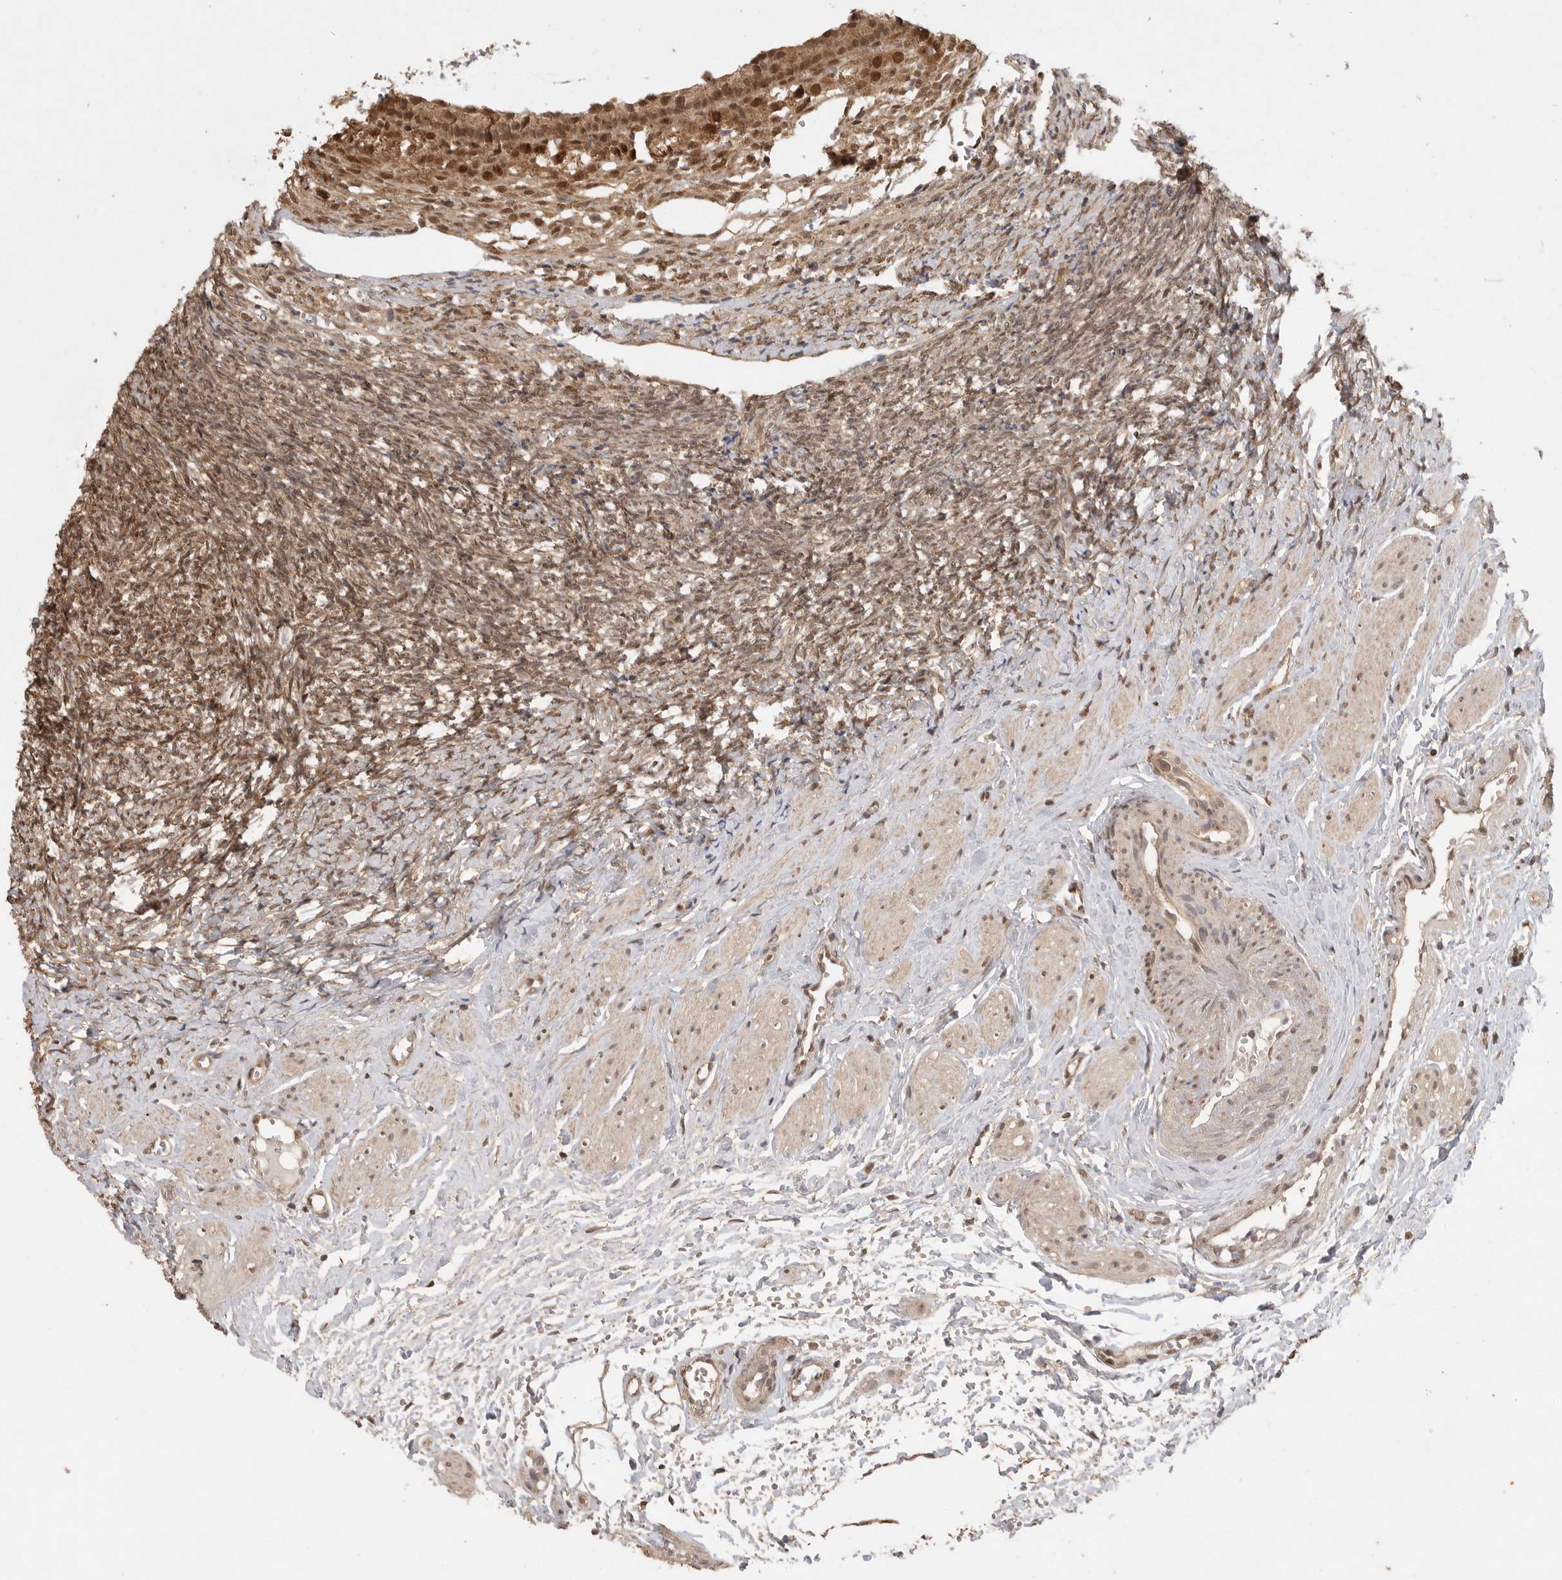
{"staining": {"intensity": "moderate", "quantity": ">75%", "location": "cytoplasmic/membranous,nuclear"}, "tissue": "ovary", "cell_type": "Ovarian stroma cells", "image_type": "normal", "snomed": [{"axis": "morphology", "description": "Normal tissue, NOS"}, {"axis": "topography", "description": "Ovary"}], "caption": "The micrograph displays a brown stain indicating the presence of a protein in the cytoplasmic/membranous,nuclear of ovarian stroma cells in ovary.", "gene": "DFFA", "patient": {"sex": "female", "age": 41}}